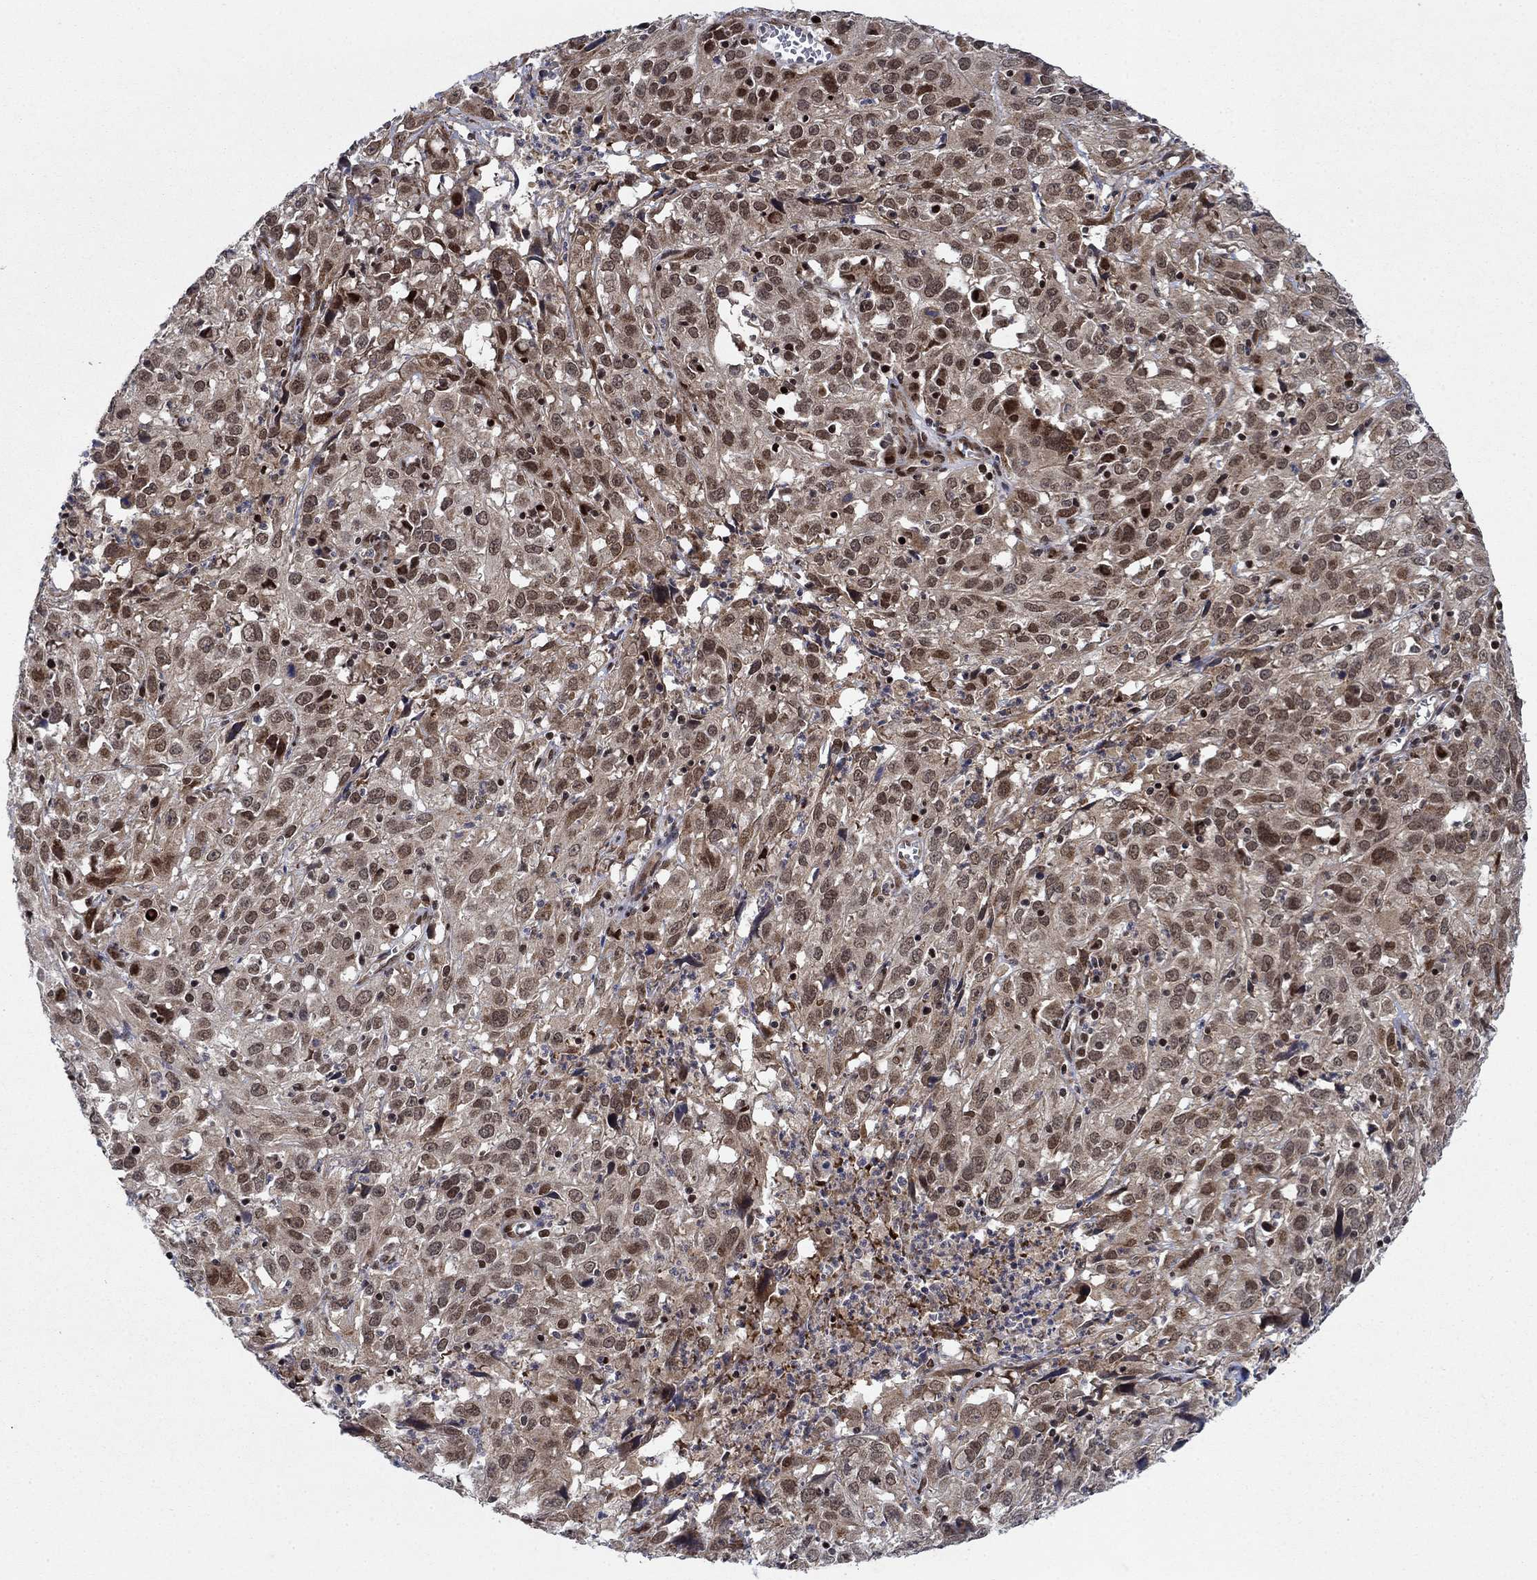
{"staining": {"intensity": "strong", "quantity": "<25%", "location": "nuclear"}, "tissue": "cervical cancer", "cell_type": "Tumor cells", "image_type": "cancer", "snomed": [{"axis": "morphology", "description": "Squamous cell carcinoma, NOS"}, {"axis": "topography", "description": "Cervix"}], "caption": "Cervical squamous cell carcinoma was stained to show a protein in brown. There is medium levels of strong nuclear positivity in about <25% of tumor cells. Using DAB (brown) and hematoxylin (blue) stains, captured at high magnification using brightfield microscopy.", "gene": "PRICKLE4", "patient": {"sex": "female", "age": 32}}